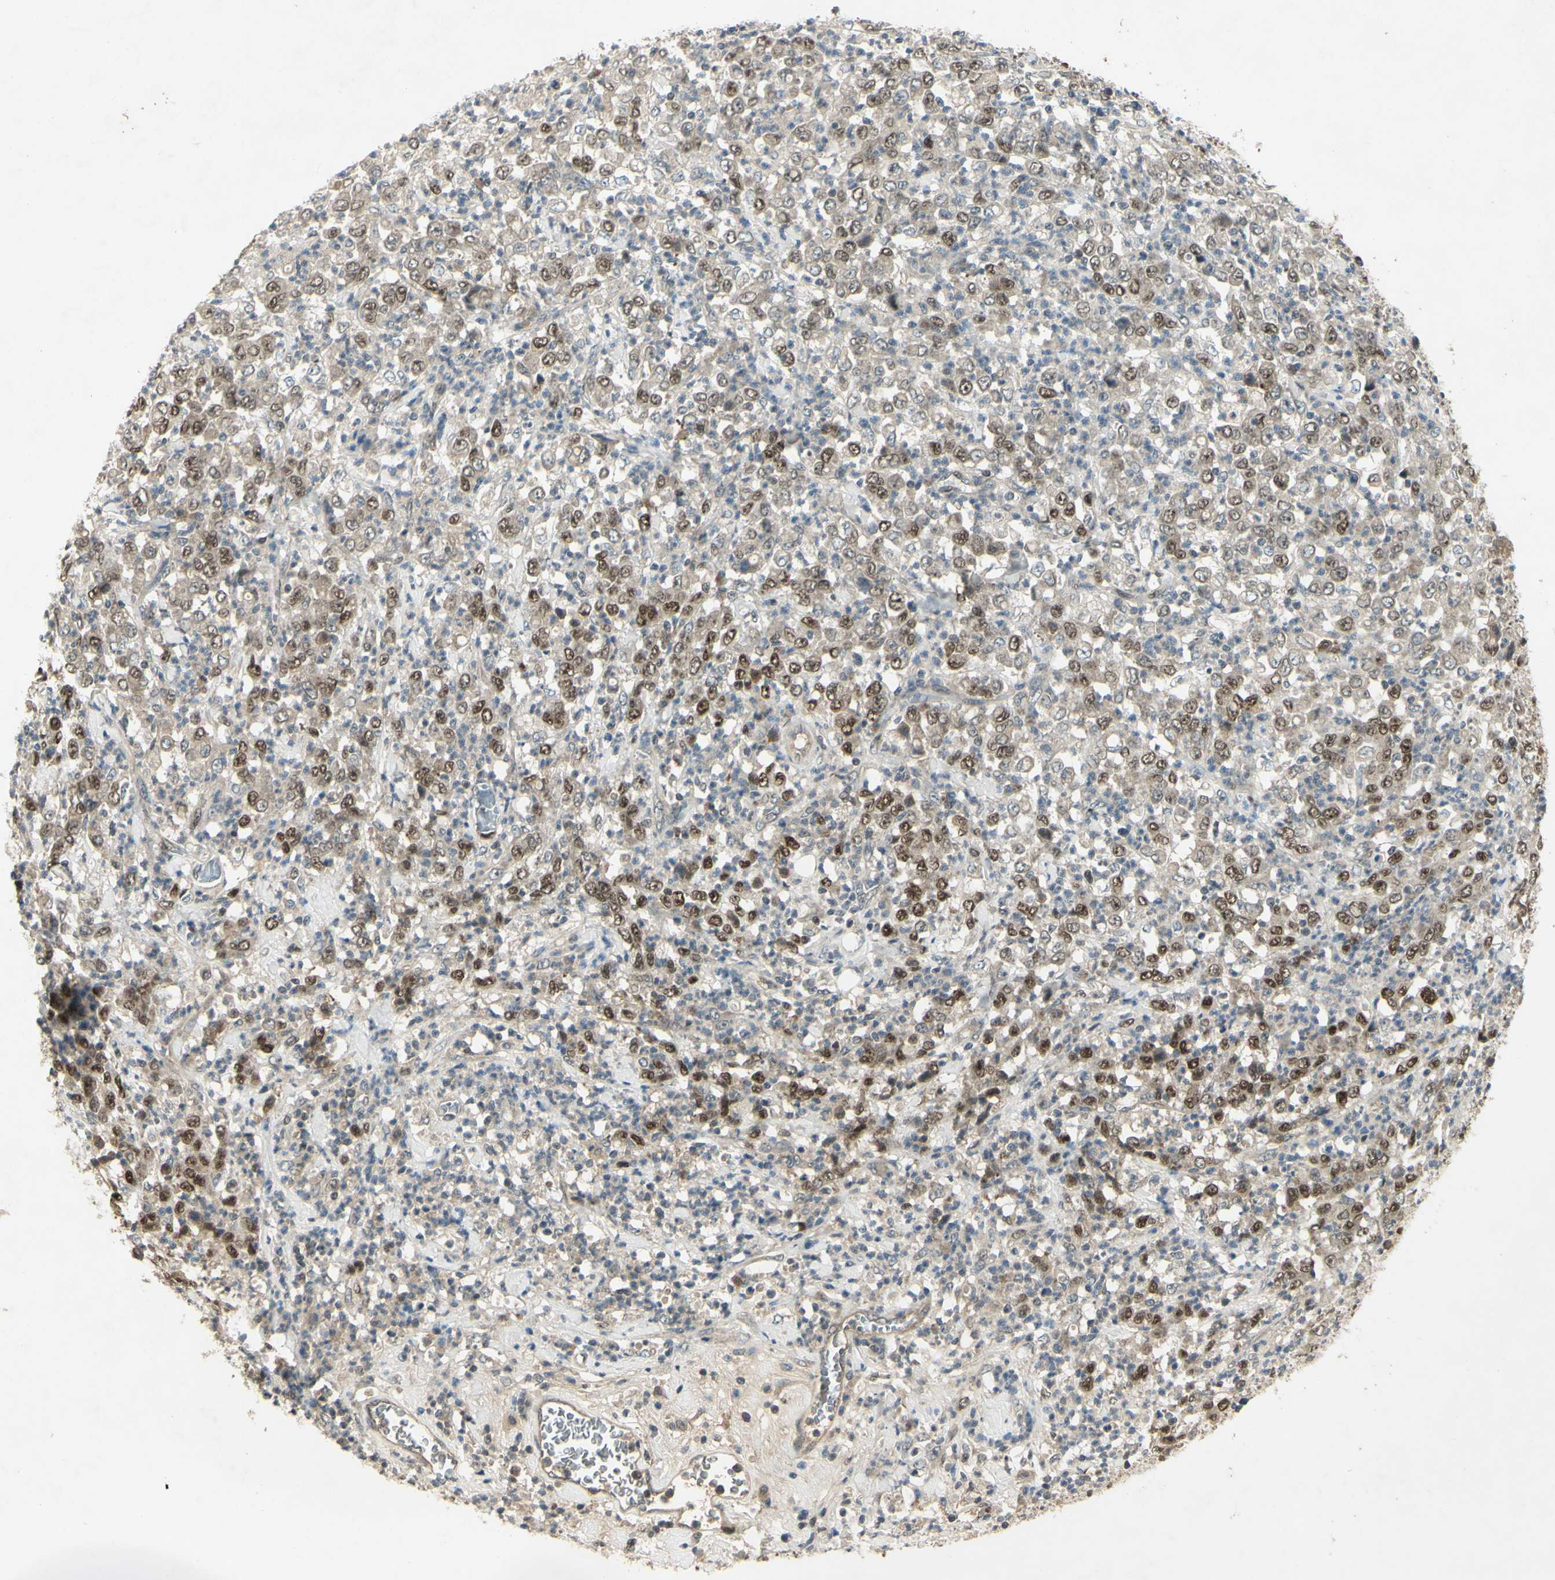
{"staining": {"intensity": "moderate", "quantity": "25%-75%", "location": "nuclear"}, "tissue": "stomach cancer", "cell_type": "Tumor cells", "image_type": "cancer", "snomed": [{"axis": "morphology", "description": "Adenocarcinoma, NOS"}, {"axis": "topography", "description": "Stomach, lower"}], "caption": "Protein analysis of adenocarcinoma (stomach) tissue exhibits moderate nuclear positivity in about 25%-75% of tumor cells. (Brightfield microscopy of DAB IHC at high magnification).", "gene": "RAD18", "patient": {"sex": "female", "age": 71}}